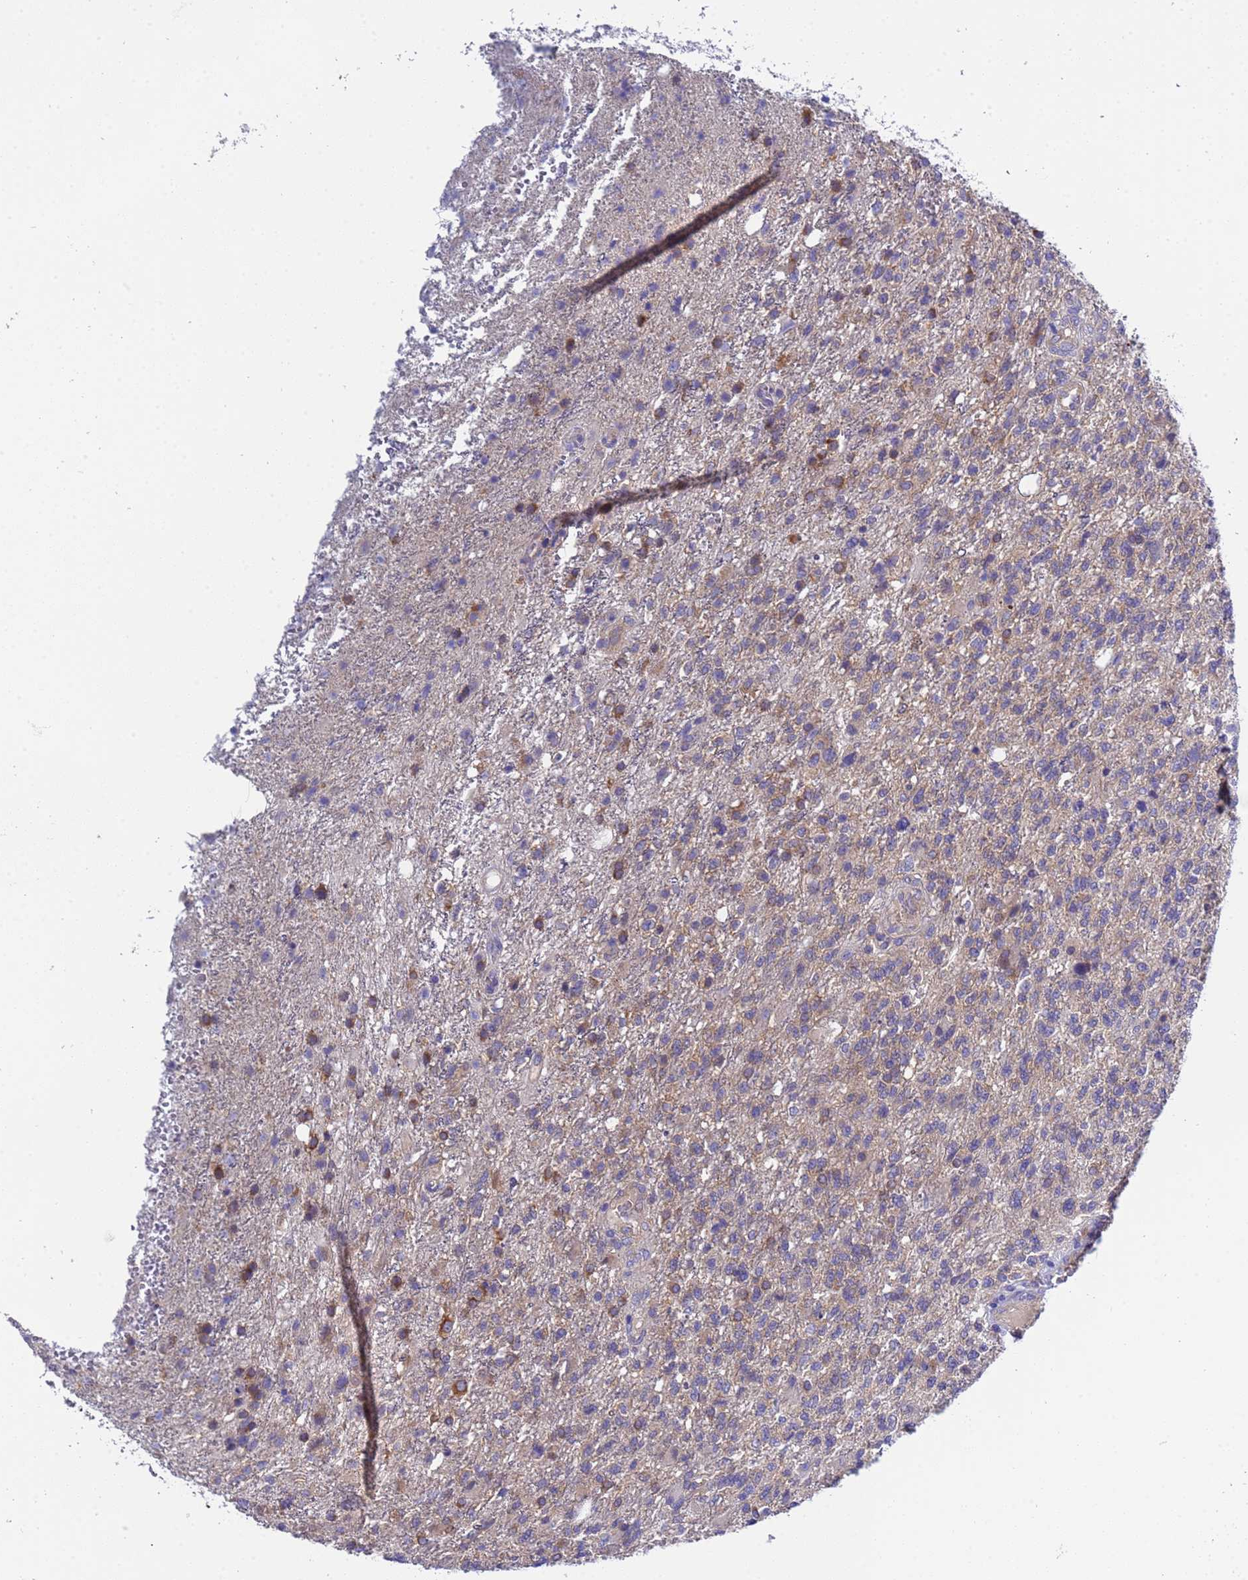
{"staining": {"intensity": "negative", "quantity": "none", "location": "none"}, "tissue": "glioma", "cell_type": "Tumor cells", "image_type": "cancer", "snomed": [{"axis": "morphology", "description": "Glioma, malignant, High grade"}, {"axis": "topography", "description": "Brain"}], "caption": "A high-resolution histopathology image shows immunohistochemistry (IHC) staining of glioma, which shows no significant expression in tumor cells.", "gene": "RC3H2", "patient": {"sex": "male", "age": 56}}